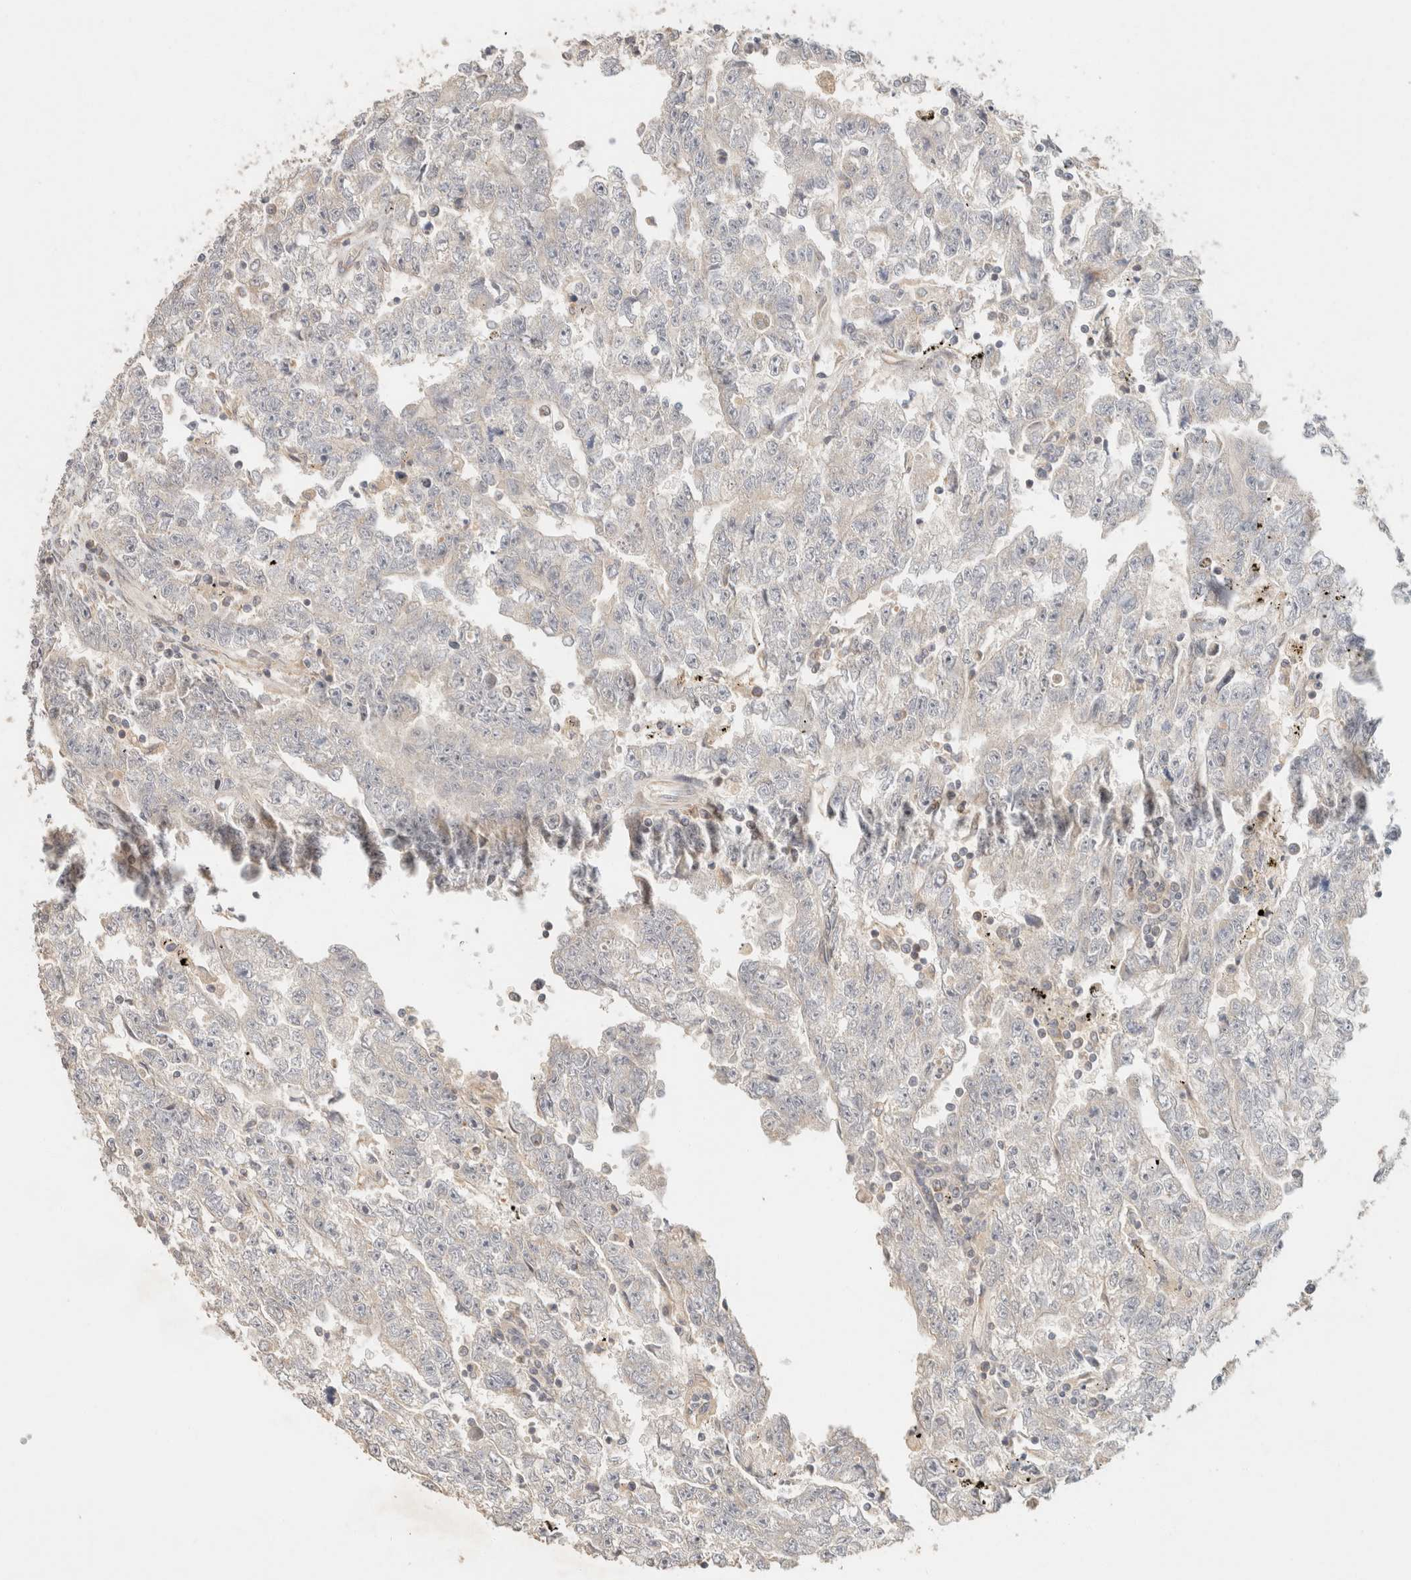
{"staining": {"intensity": "negative", "quantity": "none", "location": "none"}, "tissue": "testis cancer", "cell_type": "Tumor cells", "image_type": "cancer", "snomed": [{"axis": "morphology", "description": "Carcinoma, Embryonal, NOS"}, {"axis": "topography", "description": "Testis"}], "caption": "Testis embryonal carcinoma was stained to show a protein in brown. There is no significant expression in tumor cells.", "gene": "TACC1", "patient": {"sex": "male", "age": 25}}